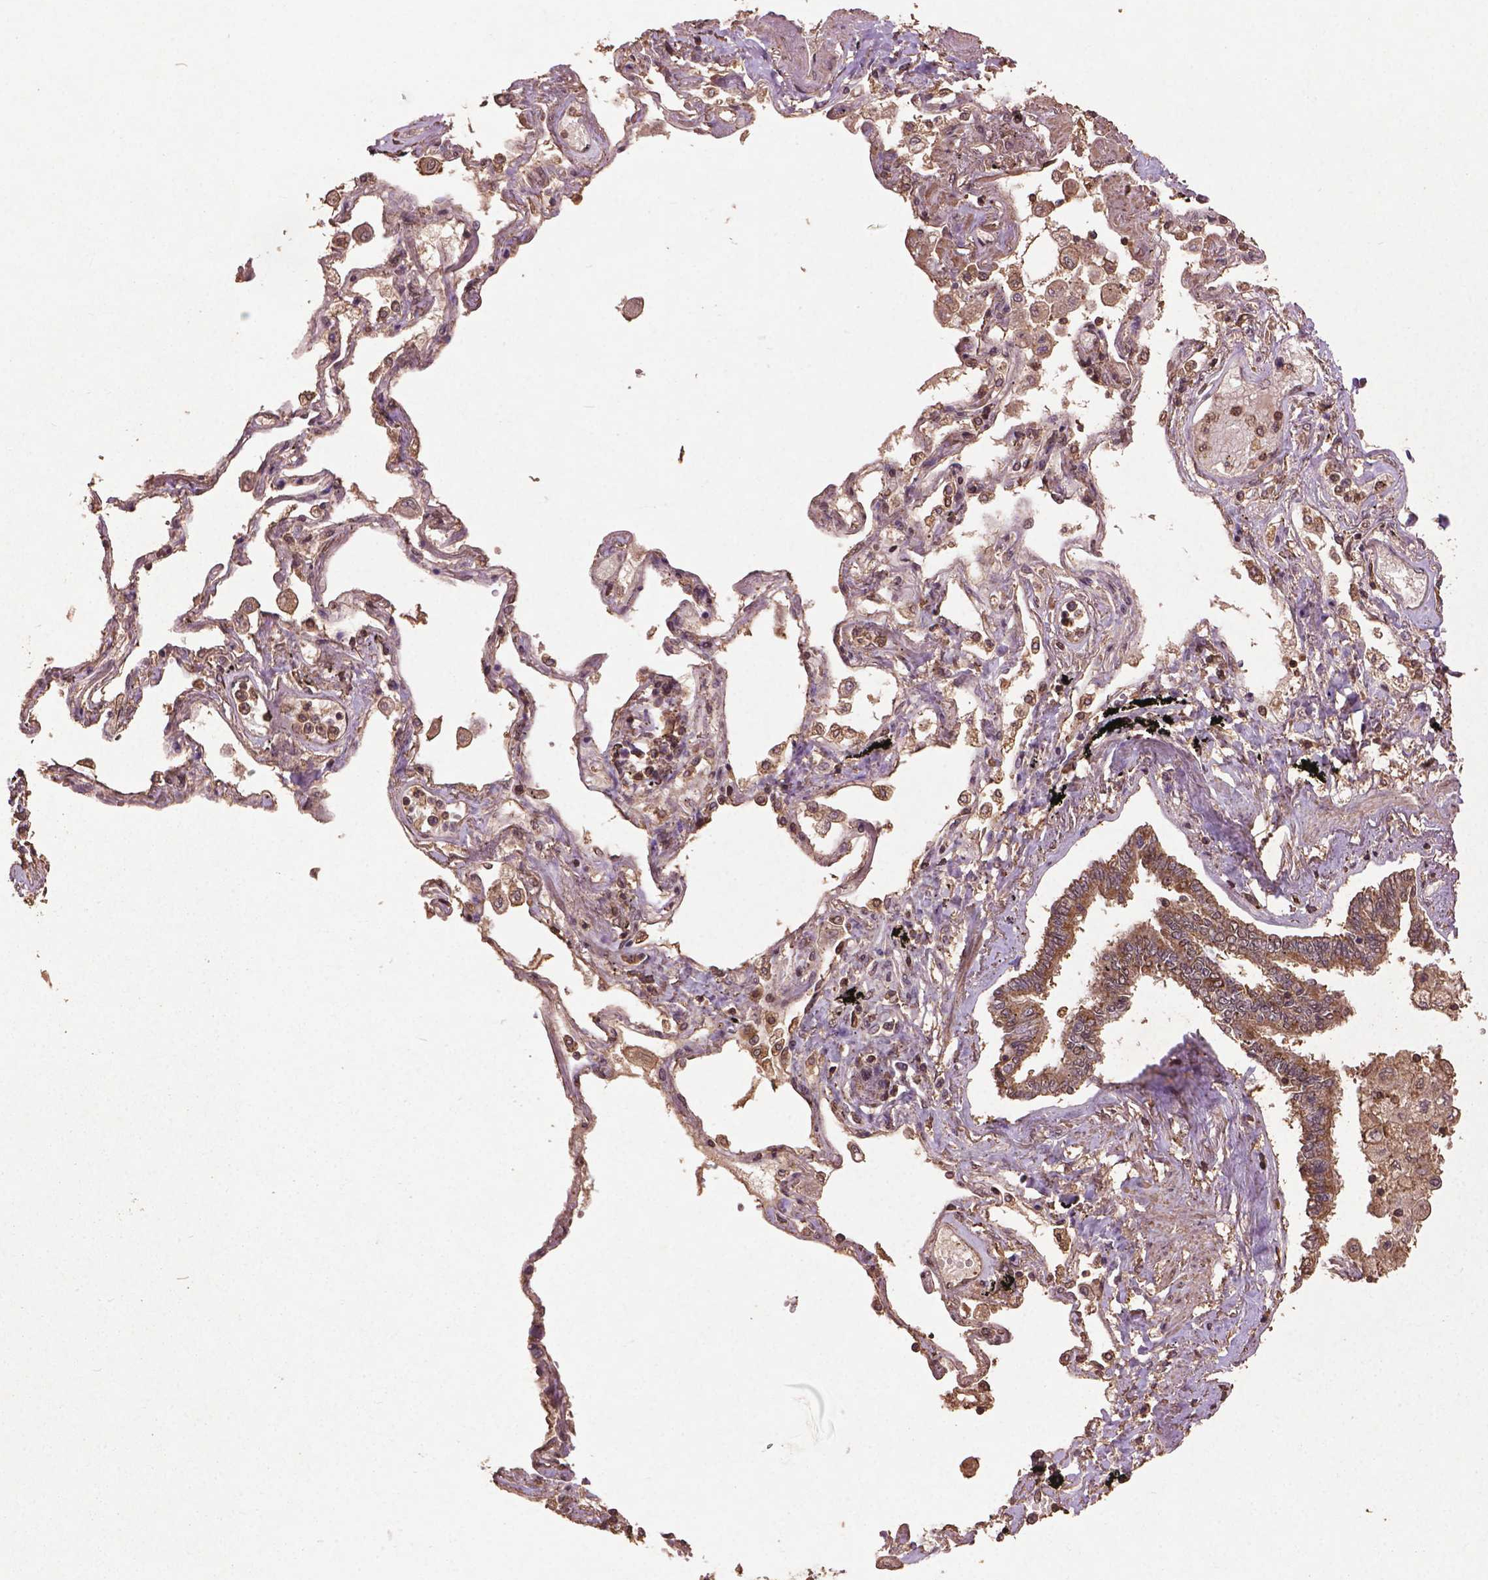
{"staining": {"intensity": "moderate", "quantity": ">75%", "location": "cytoplasmic/membranous"}, "tissue": "lung", "cell_type": "Alveolar cells", "image_type": "normal", "snomed": [{"axis": "morphology", "description": "Normal tissue, NOS"}, {"axis": "morphology", "description": "Adenocarcinoma, NOS"}, {"axis": "topography", "description": "Cartilage tissue"}, {"axis": "topography", "description": "Lung"}], "caption": "Immunohistochemical staining of unremarkable lung reveals >75% levels of moderate cytoplasmic/membranous protein staining in approximately >75% of alveolar cells. (IHC, brightfield microscopy, high magnification).", "gene": "BABAM1", "patient": {"sex": "female", "age": 67}}